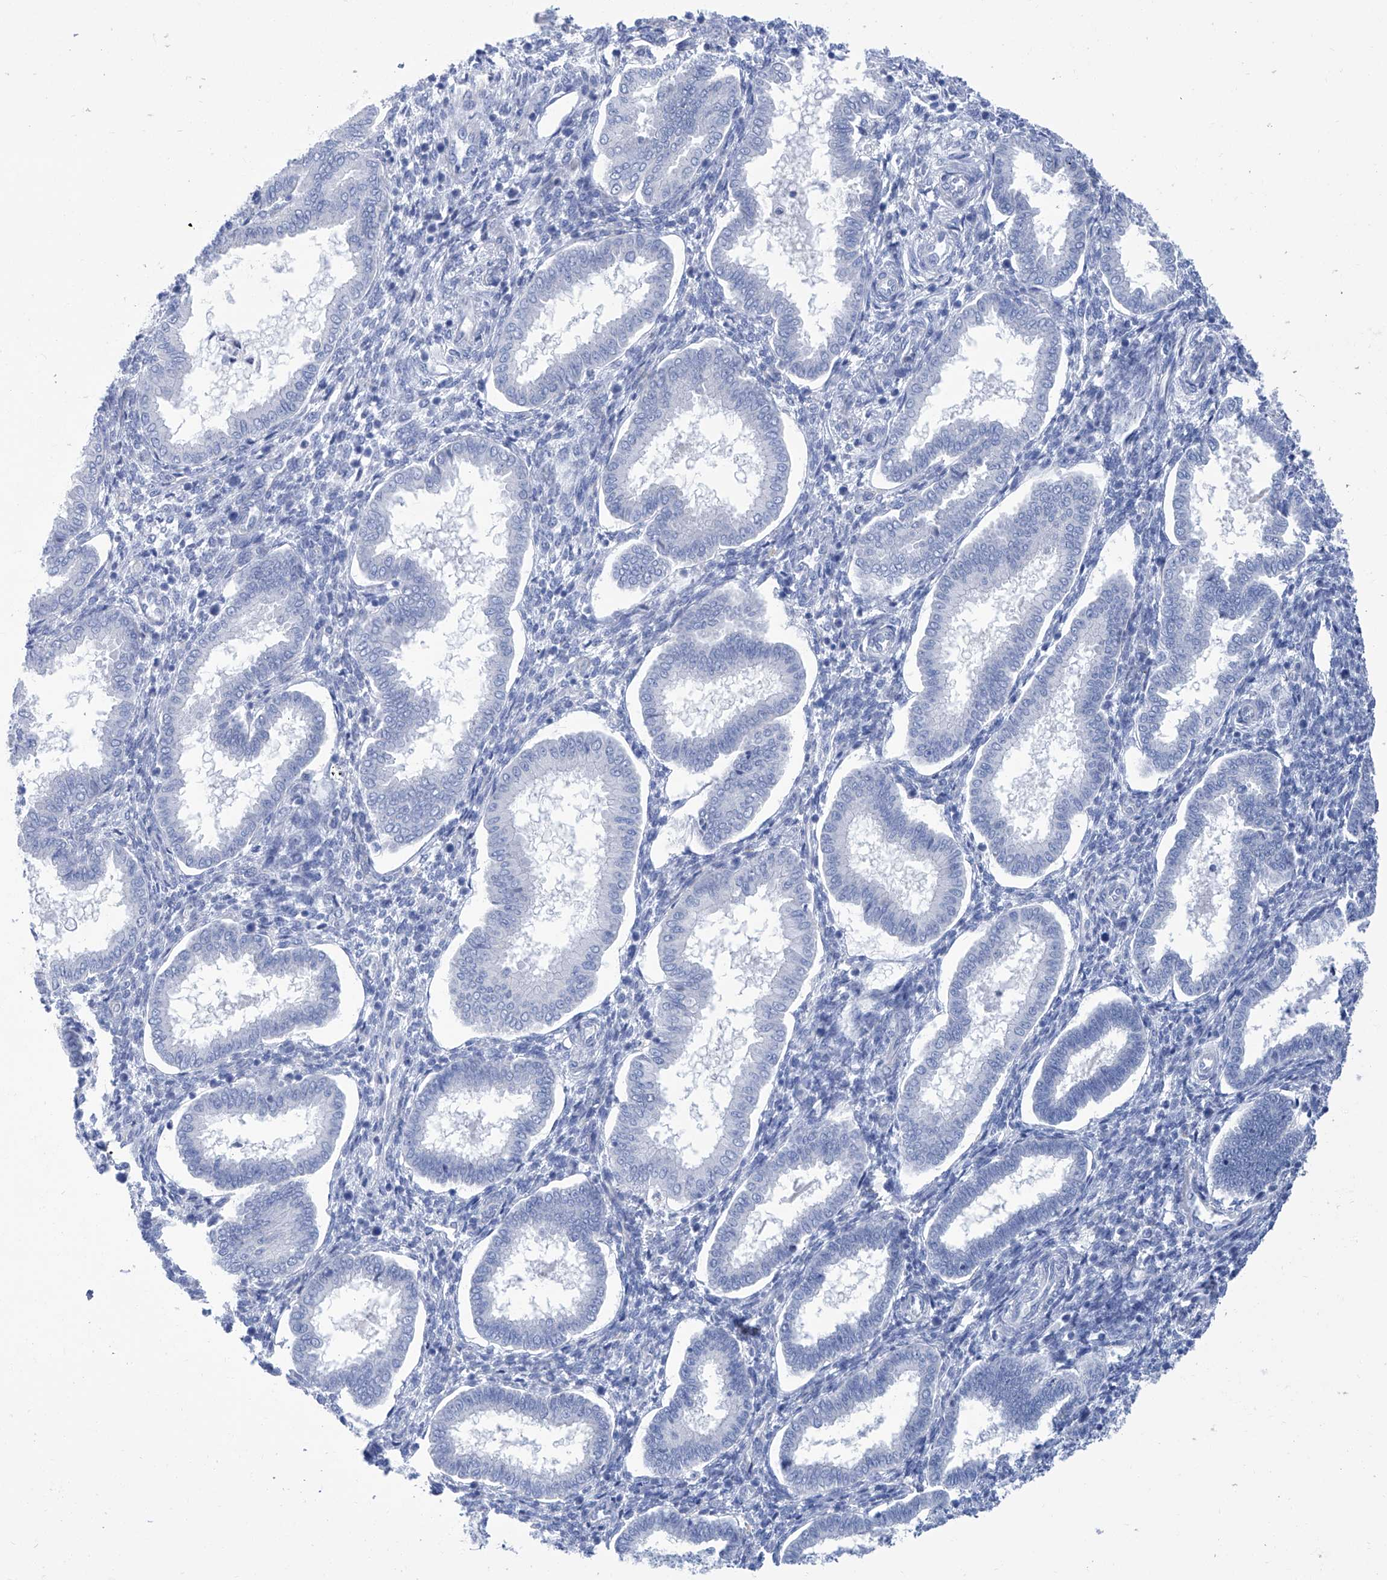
{"staining": {"intensity": "negative", "quantity": "none", "location": "none"}, "tissue": "endometrium", "cell_type": "Cells in endometrial stroma", "image_type": "normal", "snomed": [{"axis": "morphology", "description": "Normal tissue, NOS"}, {"axis": "topography", "description": "Endometrium"}], "caption": "High power microscopy photomicrograph of an immunohistochemistry (IHC) histopathology image of normal endometrium, revealing no significant staining in cells in endometrial stroma. Nuclei are stained in blue.", "gene": "SMS", "patient": {"sex": "female", "age": 24}}